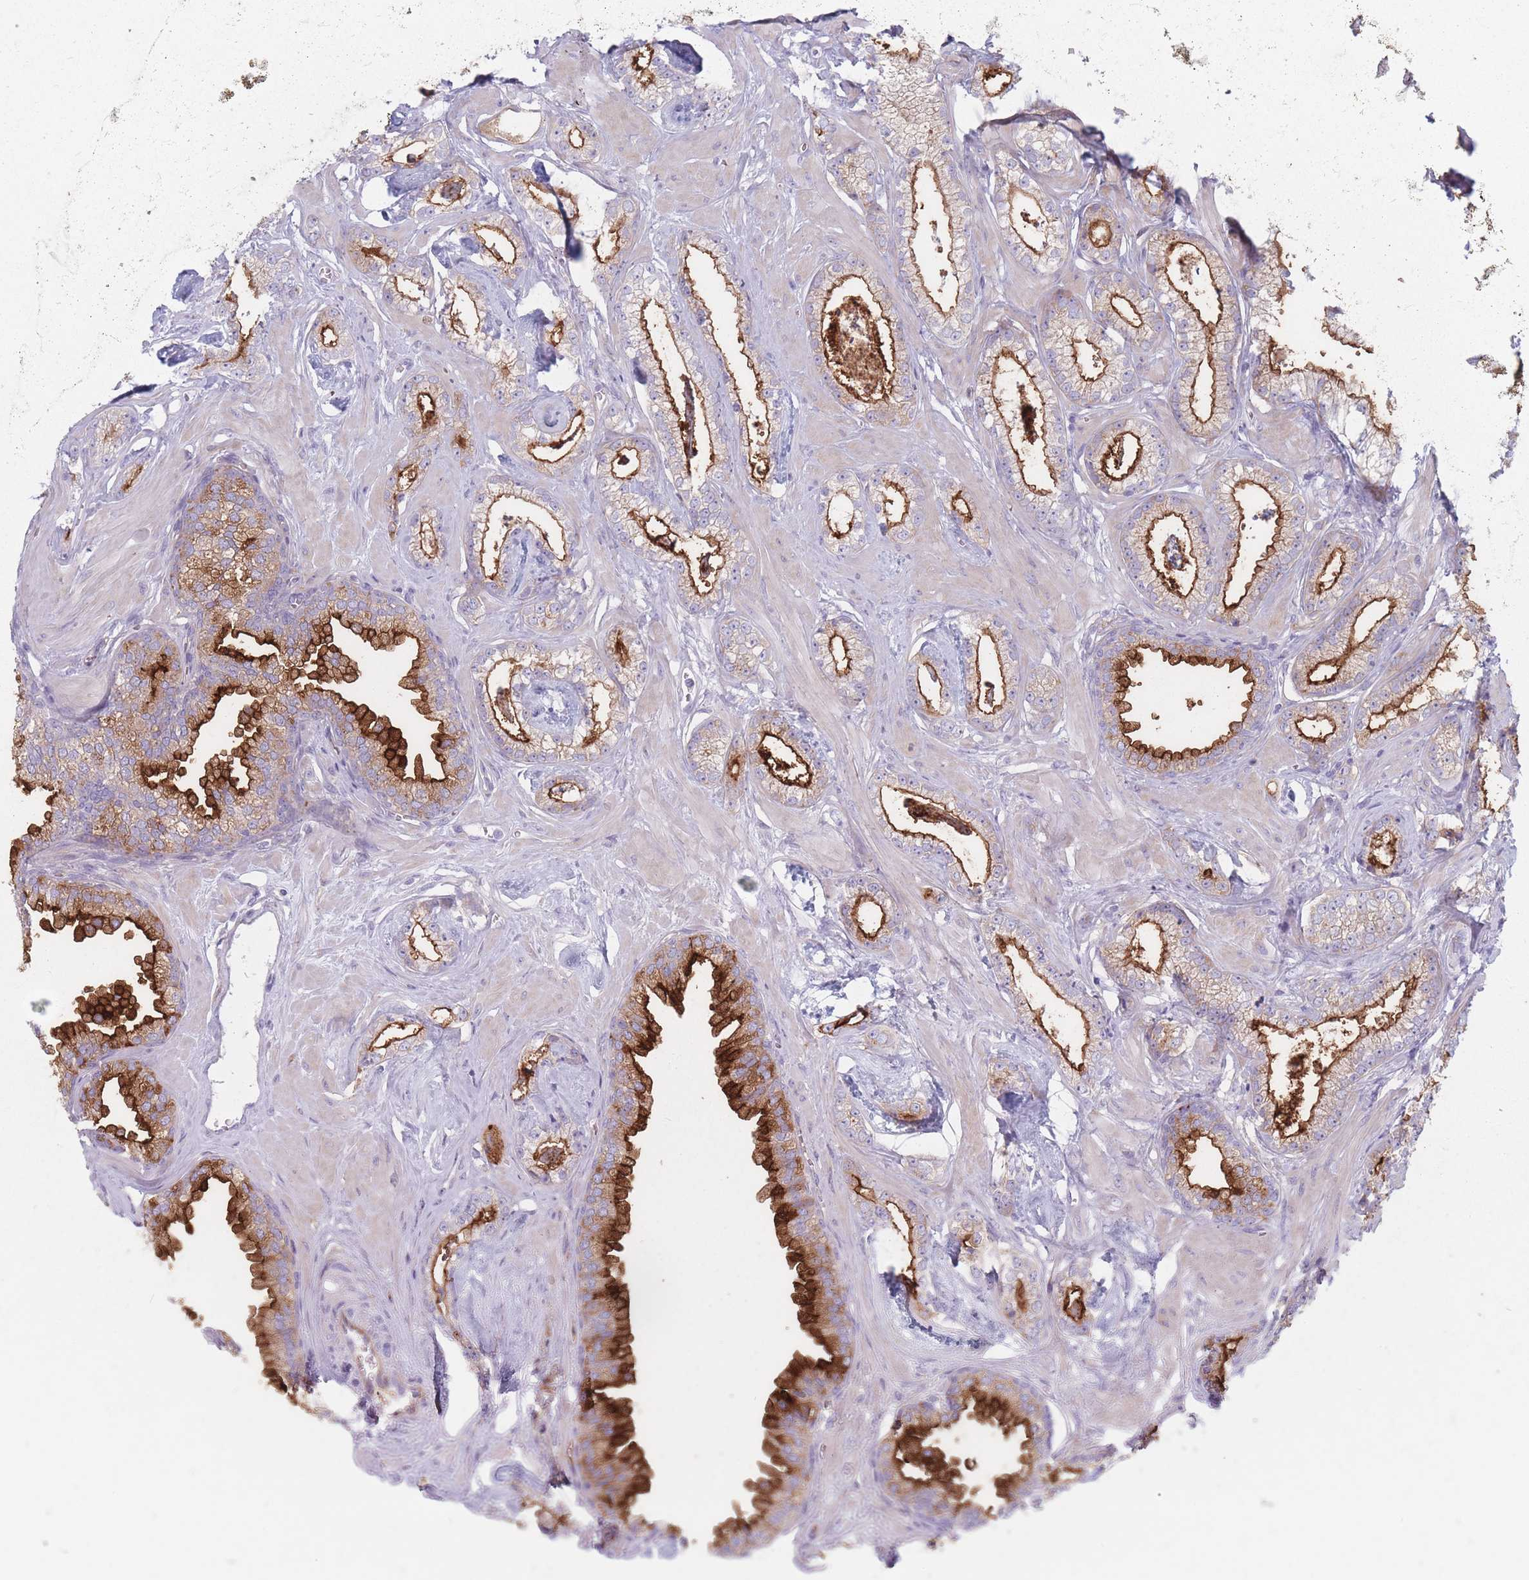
{"staining": {"intensity": "strong", "quantity": ">75%", "location": "cytoplasmic/membranous"}, "tissue": "prostate cancer", "cell_type": "Tumor cells", "image_type": "cancer", "snomed": [{"axis": "morphology", "description": "Adenocarcinoma, Low grade"}, {"axis": "topography", "description": "Prostate"}], "caption": "Human prostate cancer (low-grade adenocarcinoma) stained with a brown dye shows strong cytoplasmic/membranous positive positivity in approximately >75% of tumor cells.", "gene": "PLPP1", "patient": {"sex": "male", "age": 60}}